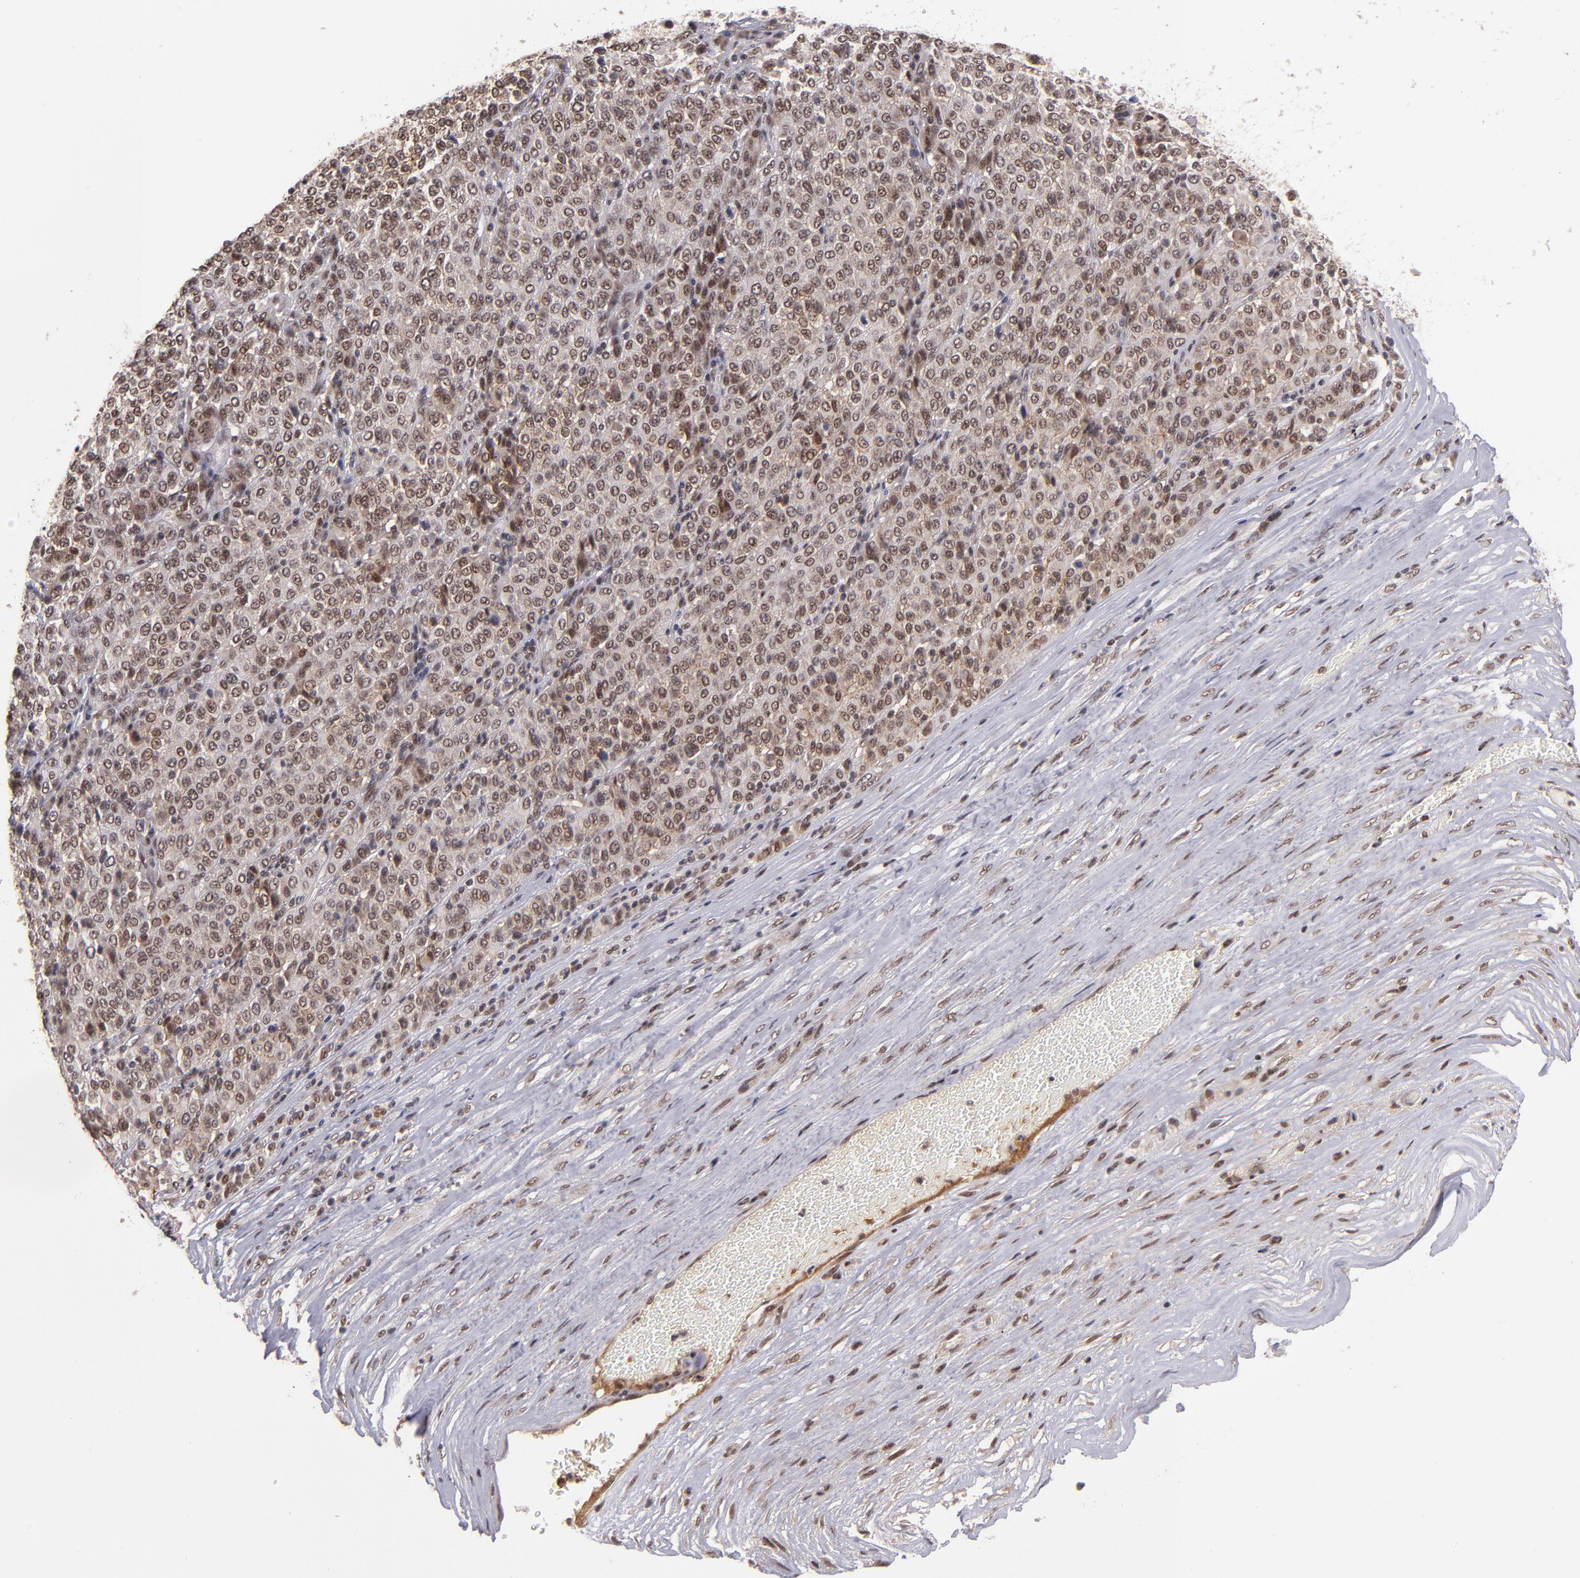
{"staining": {"intensity": "moderate", "quantity": ">75%", "location": "cytoplasmic/membranous,nuclear"}, "tissue": "melanoma", "cell_type": "Tumor cells", "image_type": "cancer", "snomed": [{"axis": "morphology", "description": "Malignant melanoma, Metastatic site"}, {"axis": "topography", "description": "Pancreas"}], "caption": "A brown stain highlights moderate cytoplasmic/membranous and nuclear positivity of a protein in melanoma tumor cells.", "gene": "EP300", "patient": {"sex": "female", "age": 30}}